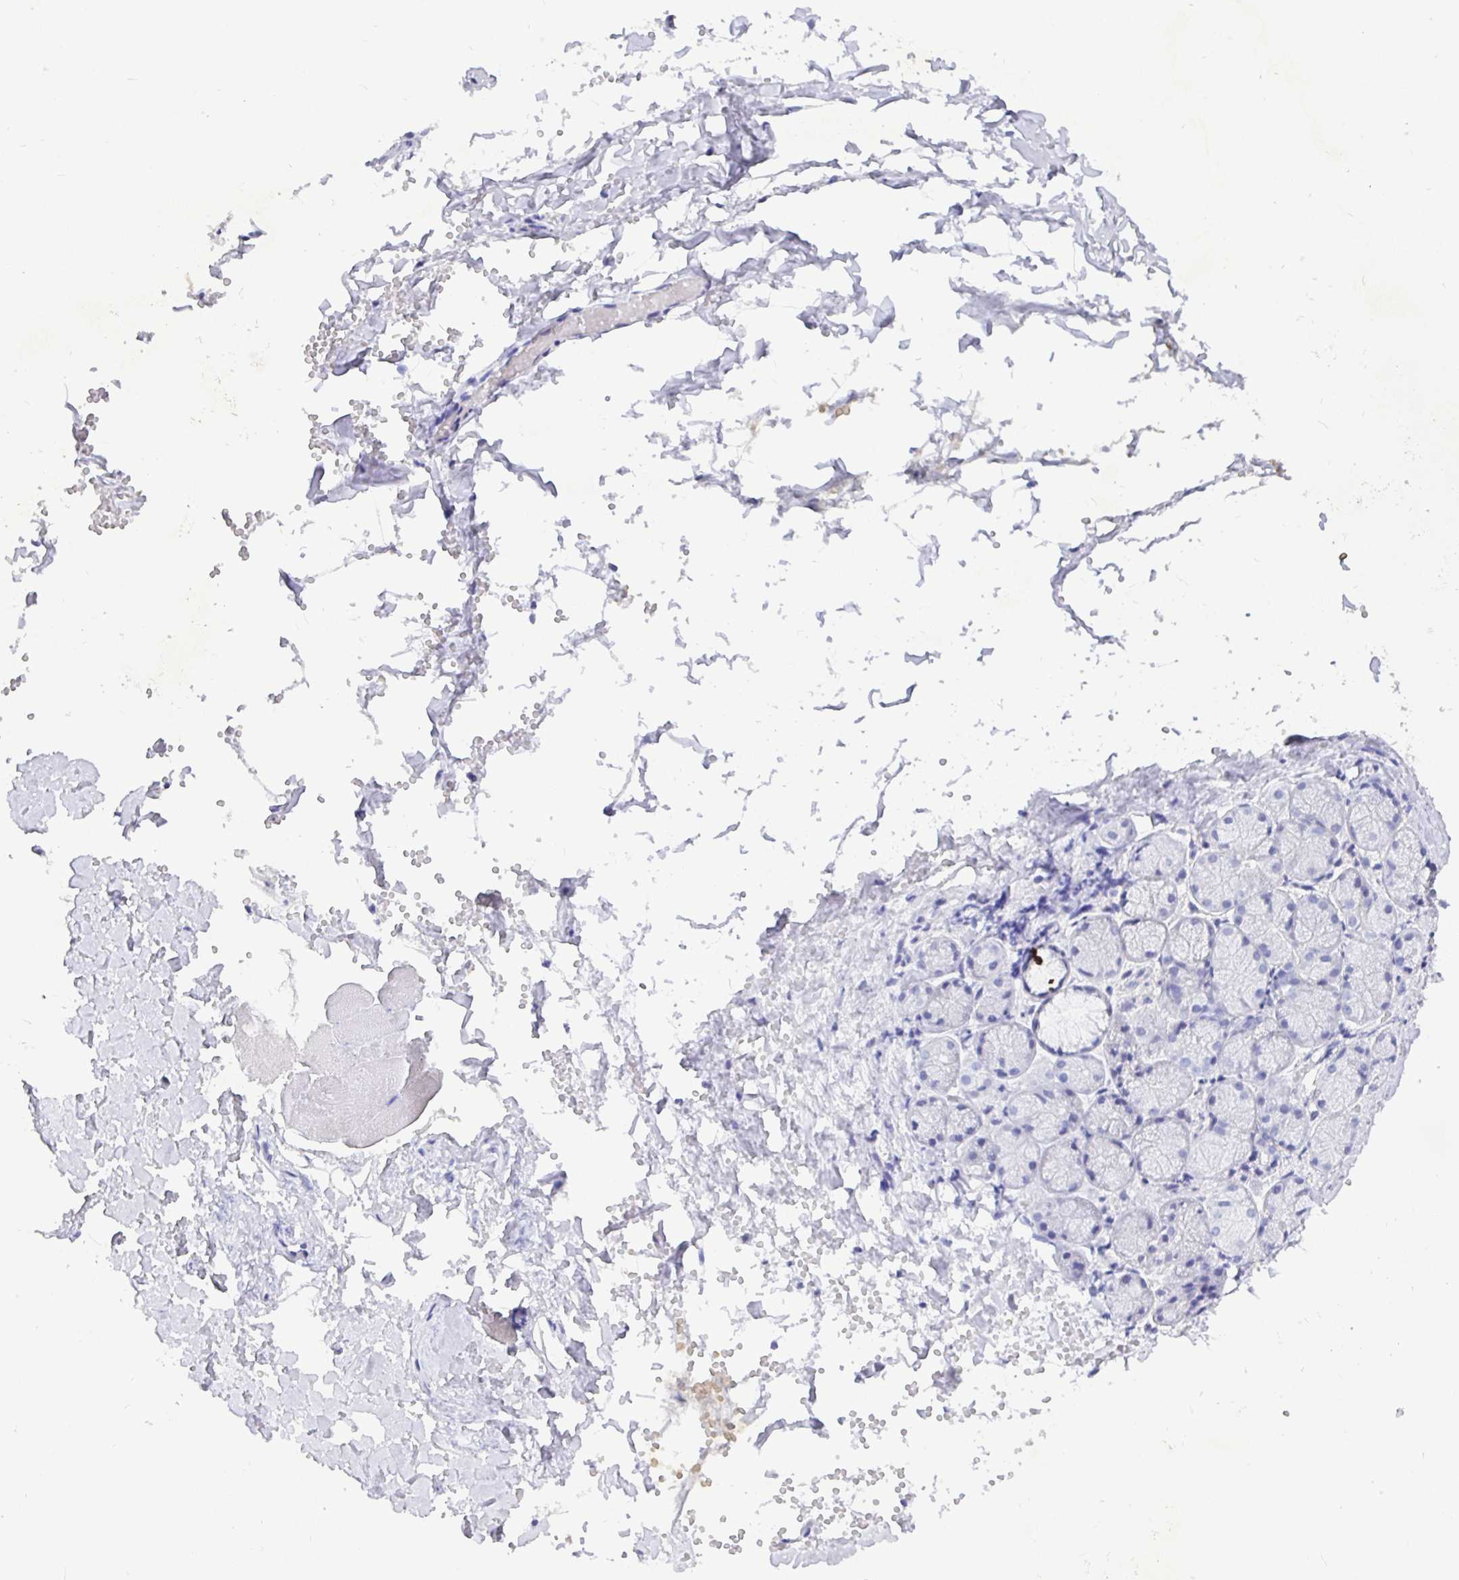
{"staining": {"intensity": "negative", "quantity": "none", "location": "none"}, "tissue": "salivary gland", "cell_type": "Glandular cells", "image_type": "normal", "snomed": [{"axis": "morphology", "description": "Normal tissue, NOS"}, {"axis": "topography", "description": "Salivary gland"}], "caption": "This is an IHC image of normal salivary gland. There is no positivity in glandular cells.", "gene": "TPTE", "patient": {"sex": "female", "age": 24}}